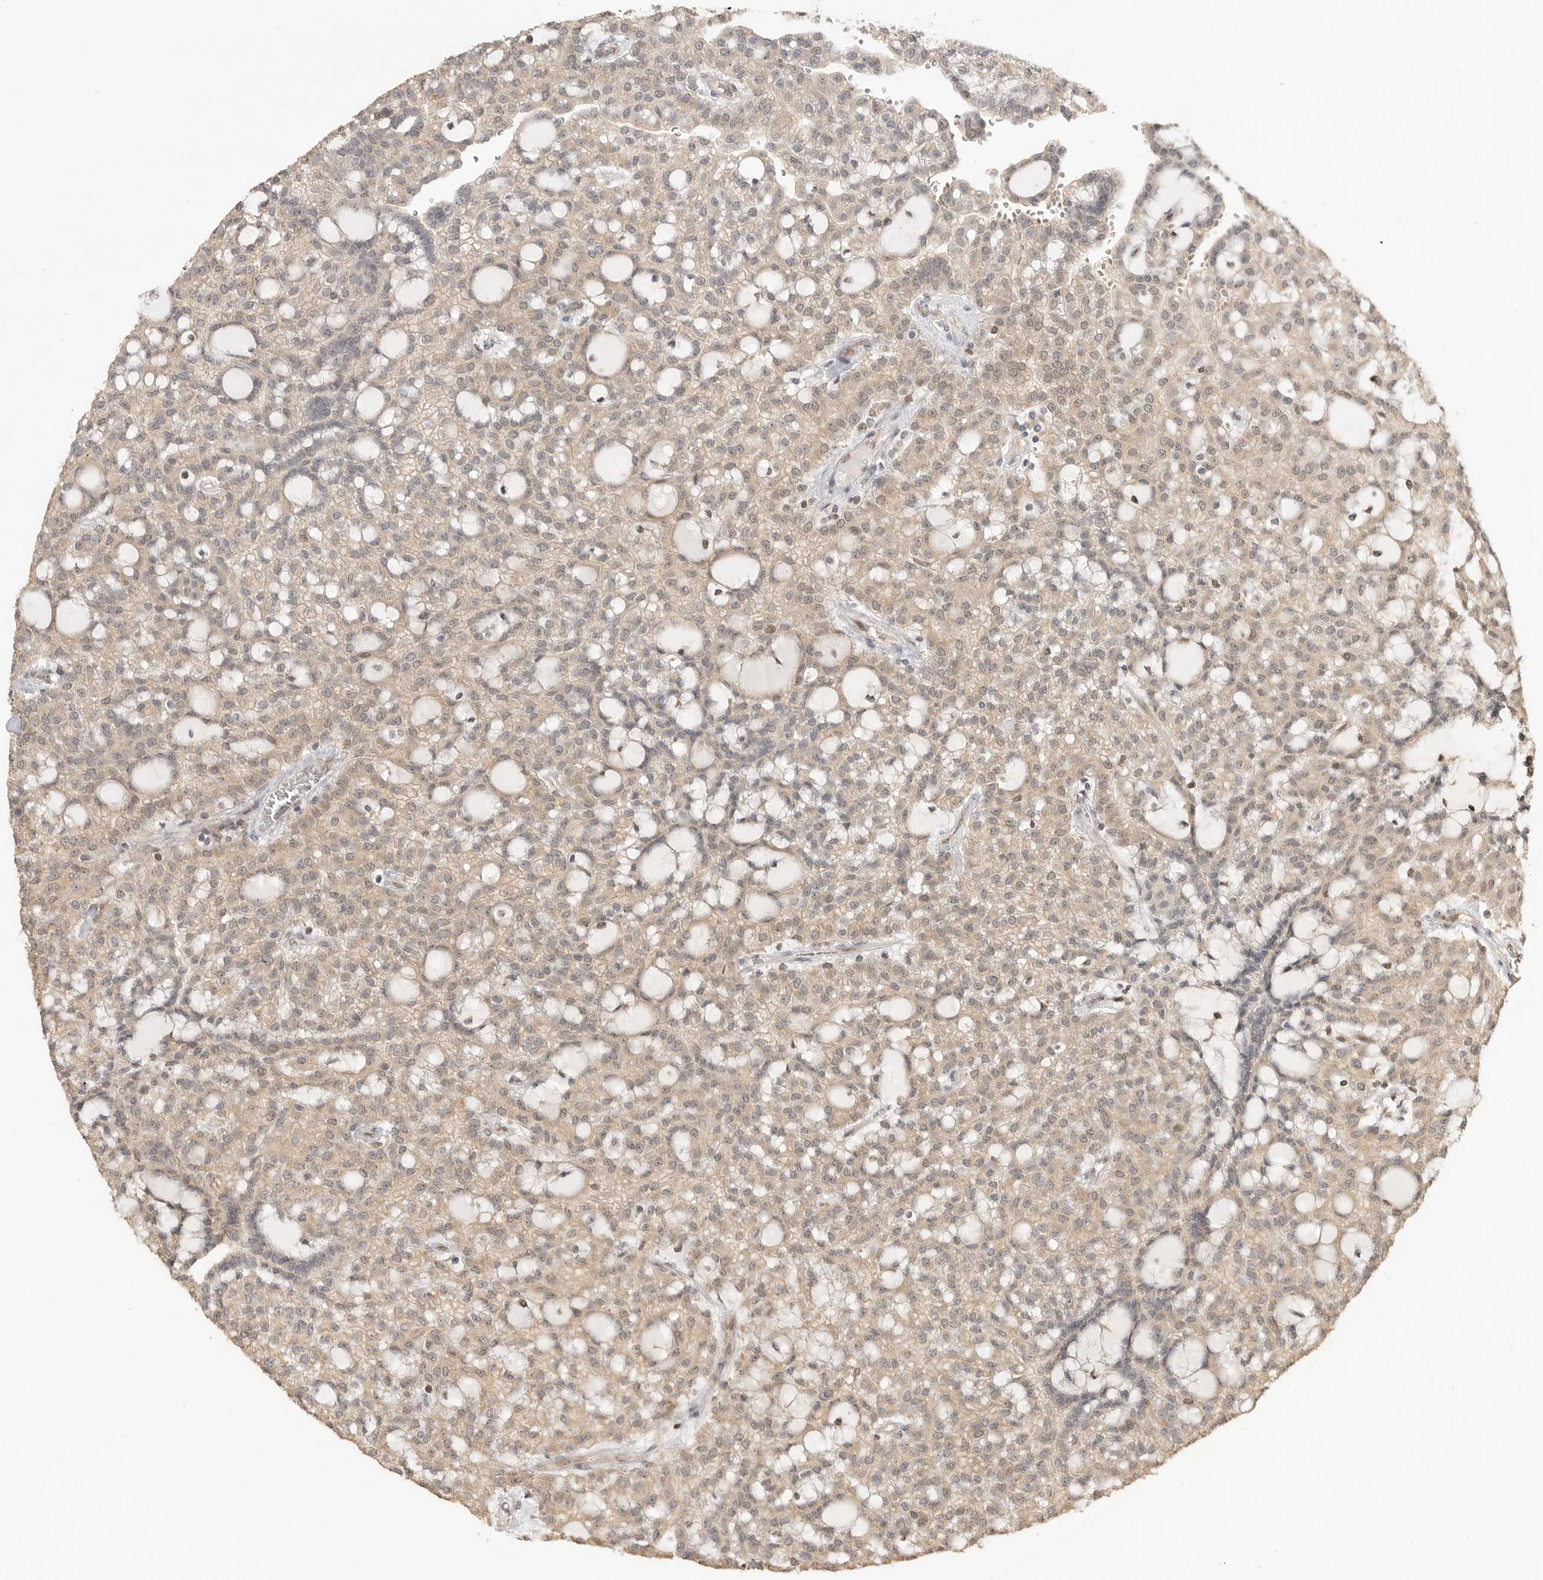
{"staining": {"intensity": "weak", "quantity": ">75%", "location": "cytoplasmic/membranous"}, "tissue": "renal cancer", "cell_type": "Tumor cells", "image_type": "cancer", "snomed": [{"axis": "morphology", "description": "Adenocarcinoma, NOS"}, {"axis": "topography", "description": "Kidney"}], "caption": "Renal cancer (adenocarcinoma) was stained to show a protein in brown. There is low levels of weak cytoplasmic/membranous staining in about >75% of tumor cells.", "gene": "ALKAL1", "patient": {"sex": "male", "age": 63}}